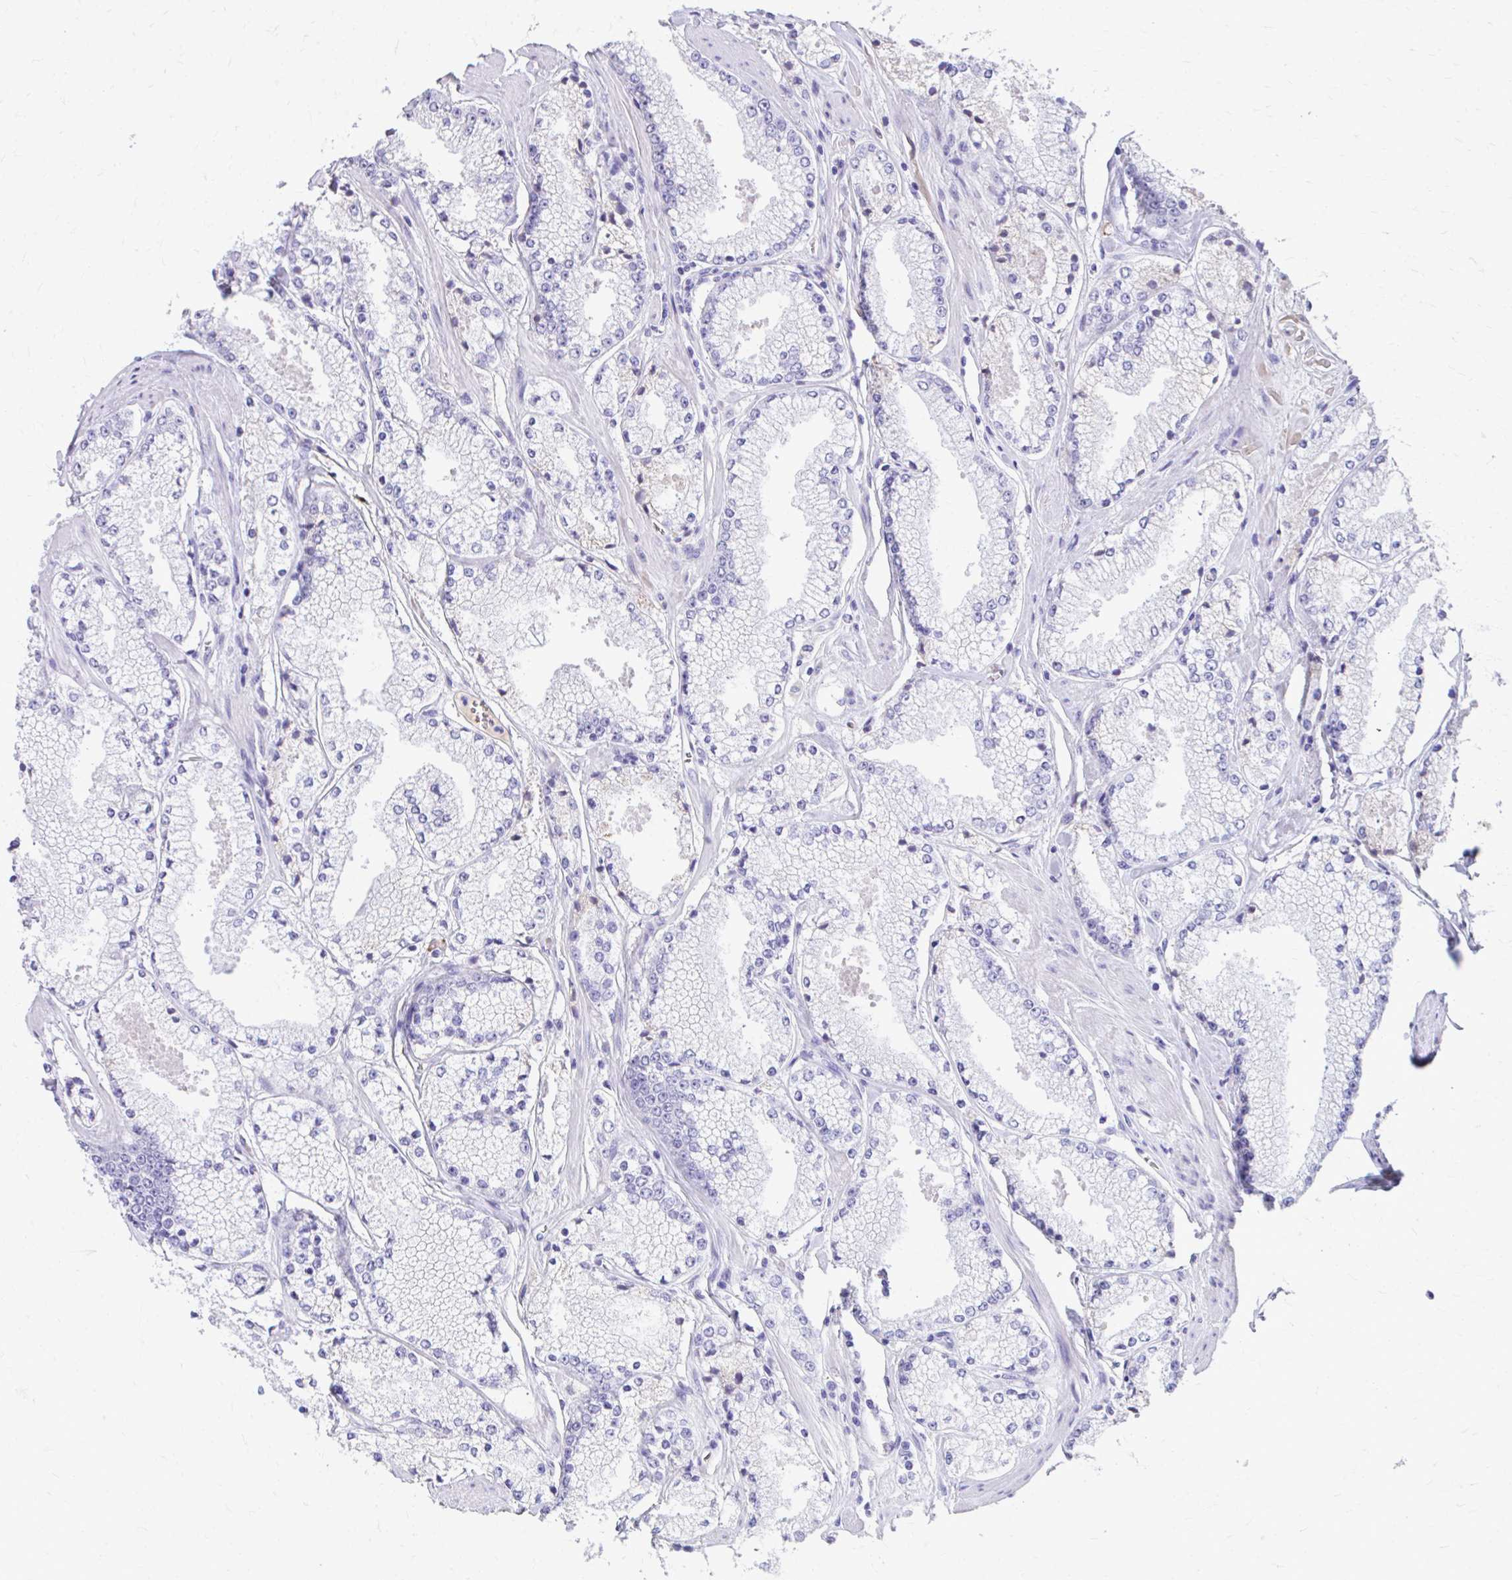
{"staining": {"intensity": "negative", "quantity": "none", "location": "none"}, "tissue": "prostate cancer", "cell_type": "Tumor cells", "image_type": "cancer", "snomed": [{"axis": "morphology", "description": "Adenocarcinoma, High grade"}, {"axis": "topography", "description": "Prostate"}], "caption": "Immunohistochemical staining of prostate cancer reveals no significant staining in tumor cells.", "gene": "CFH", "patient": {"sex": "male", "age": 63}}